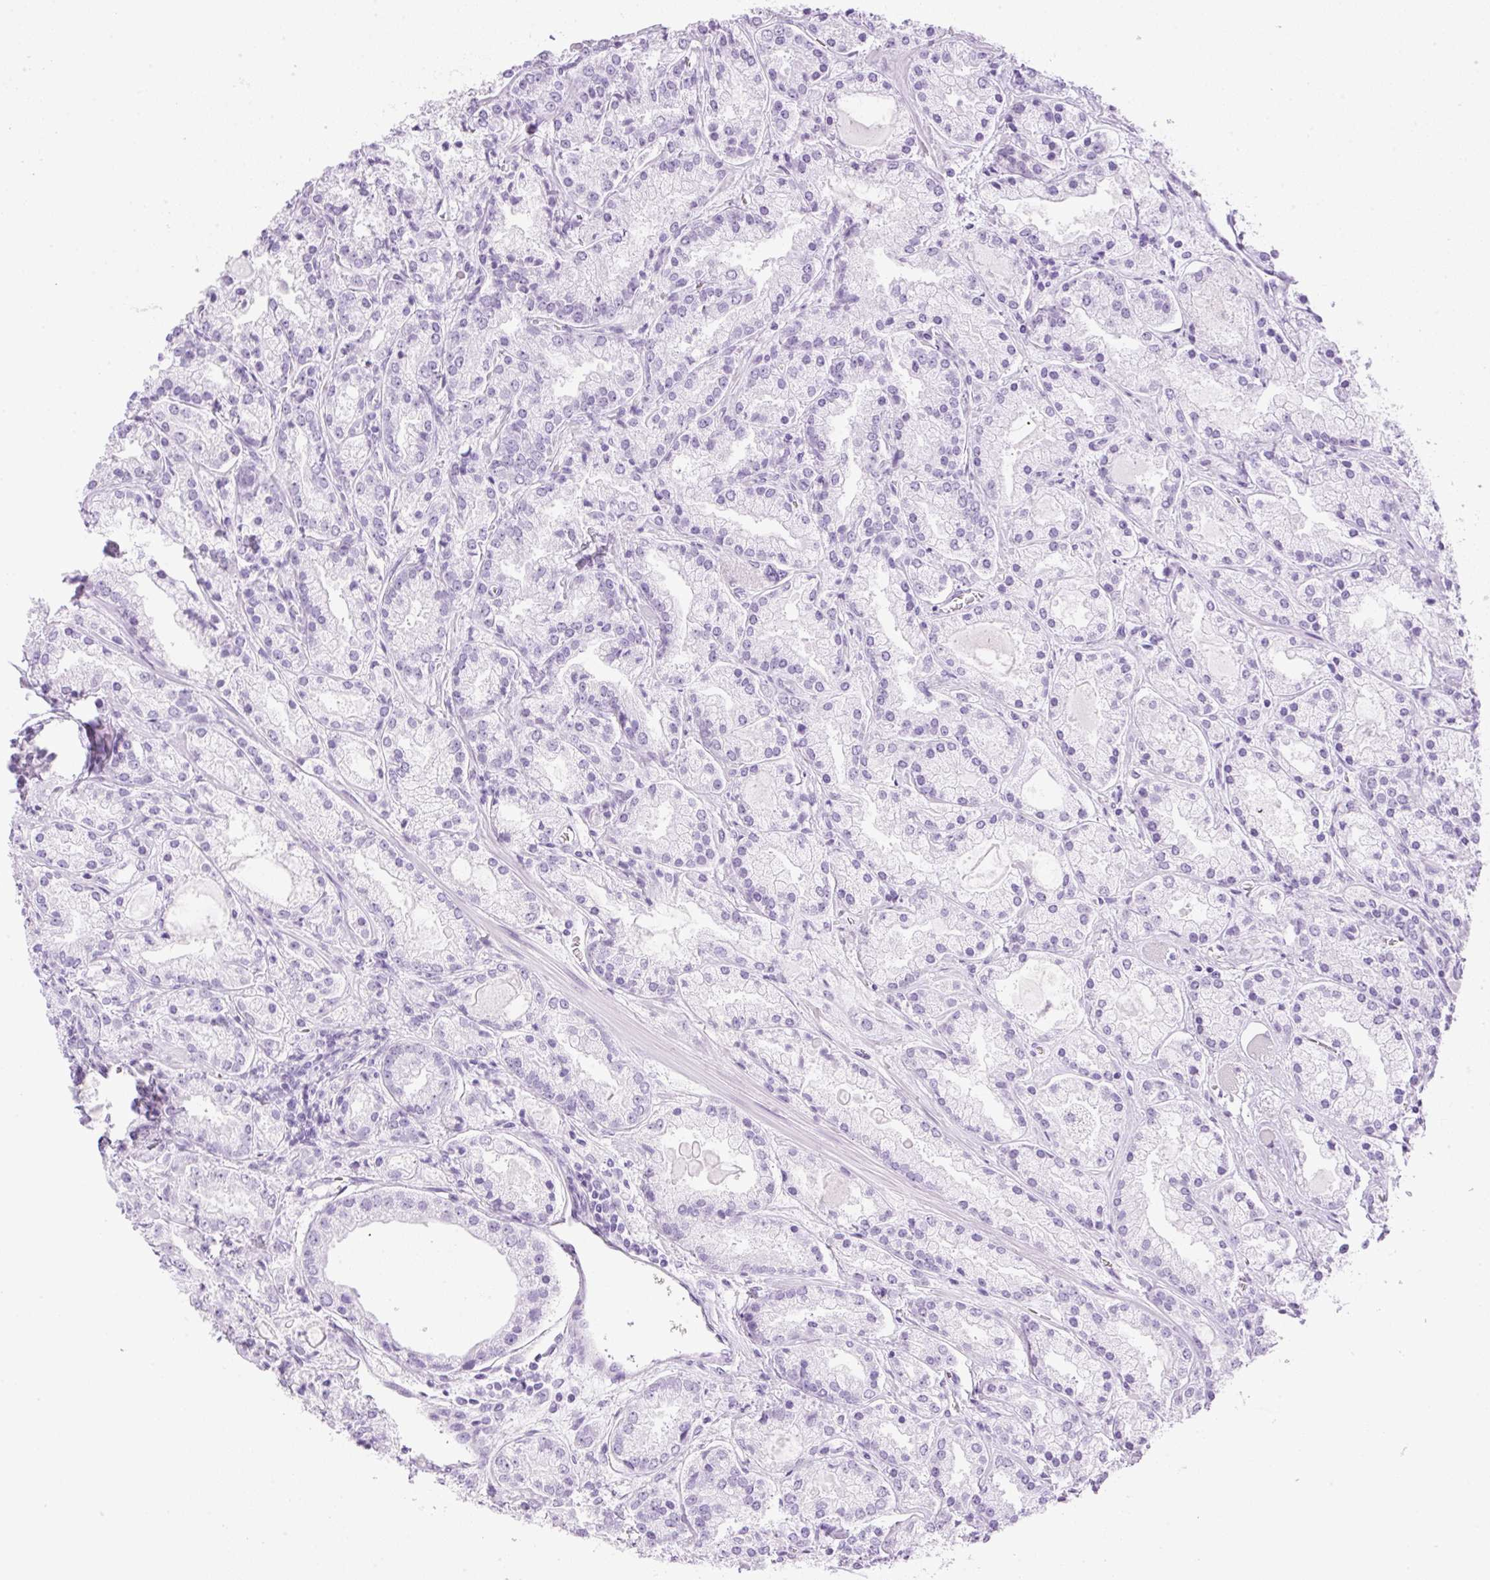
{"staining": {"intensity": "negative", "quantity": "none", "location": "none"}, "tissue": "prostate cancer", "cell_type": "Tumor cells", "image_type": "cancer", "snomed": [{"axis": "morphology", "description": "Adenocarcinoma, High grade"}, {"axis": "topography", "description": "Prostate"}], "caption": "Micrograph shows no protein staining in tumor cells of prostate cancer (high-grade adenocarcinoma) tissue.", "gene": "SPRR4", "patient": {"sex": "male", "age": 67}}